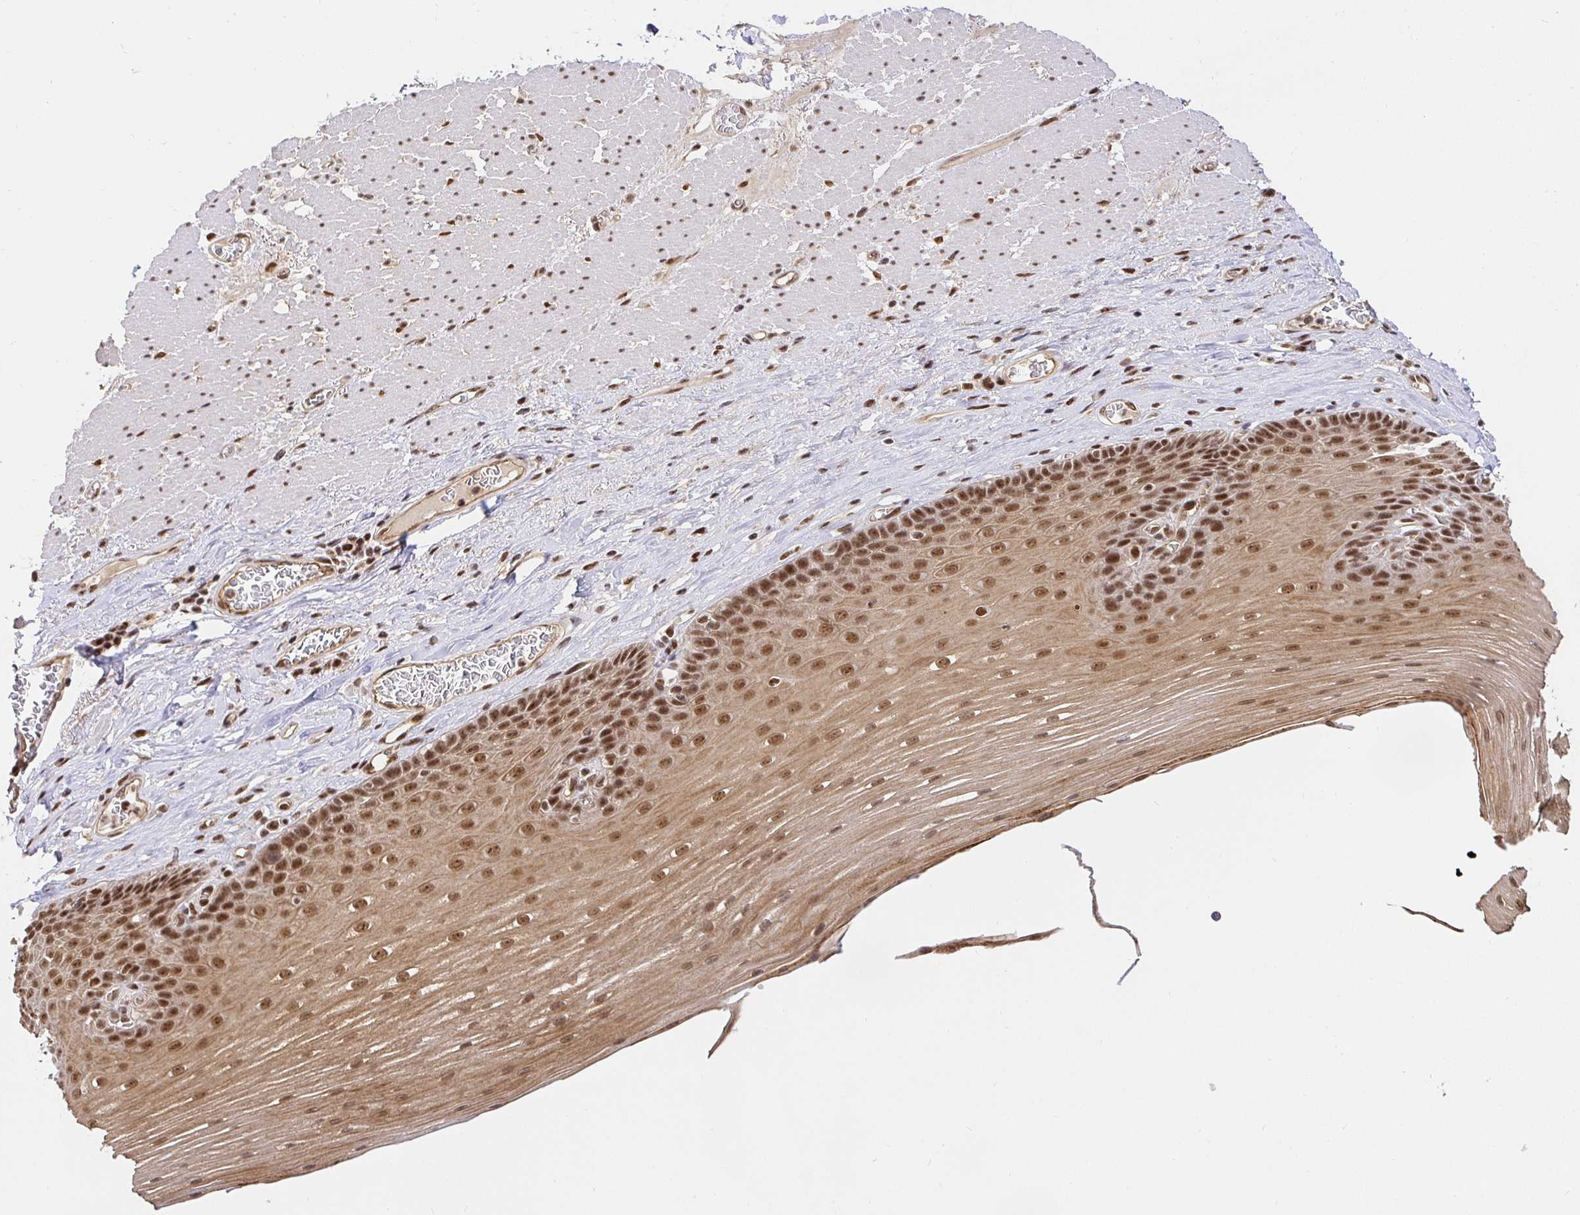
{"staining": {"intensity": "moderate", "quantity": ">75%", "location": "cytoplasmic/membranous,nuclear"}, "tissue": "esophagus", "cell_type": "Squamous epithelial cells", "image_type": "normal", "snomed": [{"axis": "morphology", "description": "Normal tissue, NOS"}, {"axis": "topography", "description": "Esophagus"}], "caption": "Normal esophagus demonstrates moderate cytoplasmic/membranous,nuclear positivity in approximately >75% of squamous epithelial cells (brown staining indicates protein expression, while blue staining denotes nuclei)..", "gene": "USF1", "patient": {"sex": "male", "age": 62}}